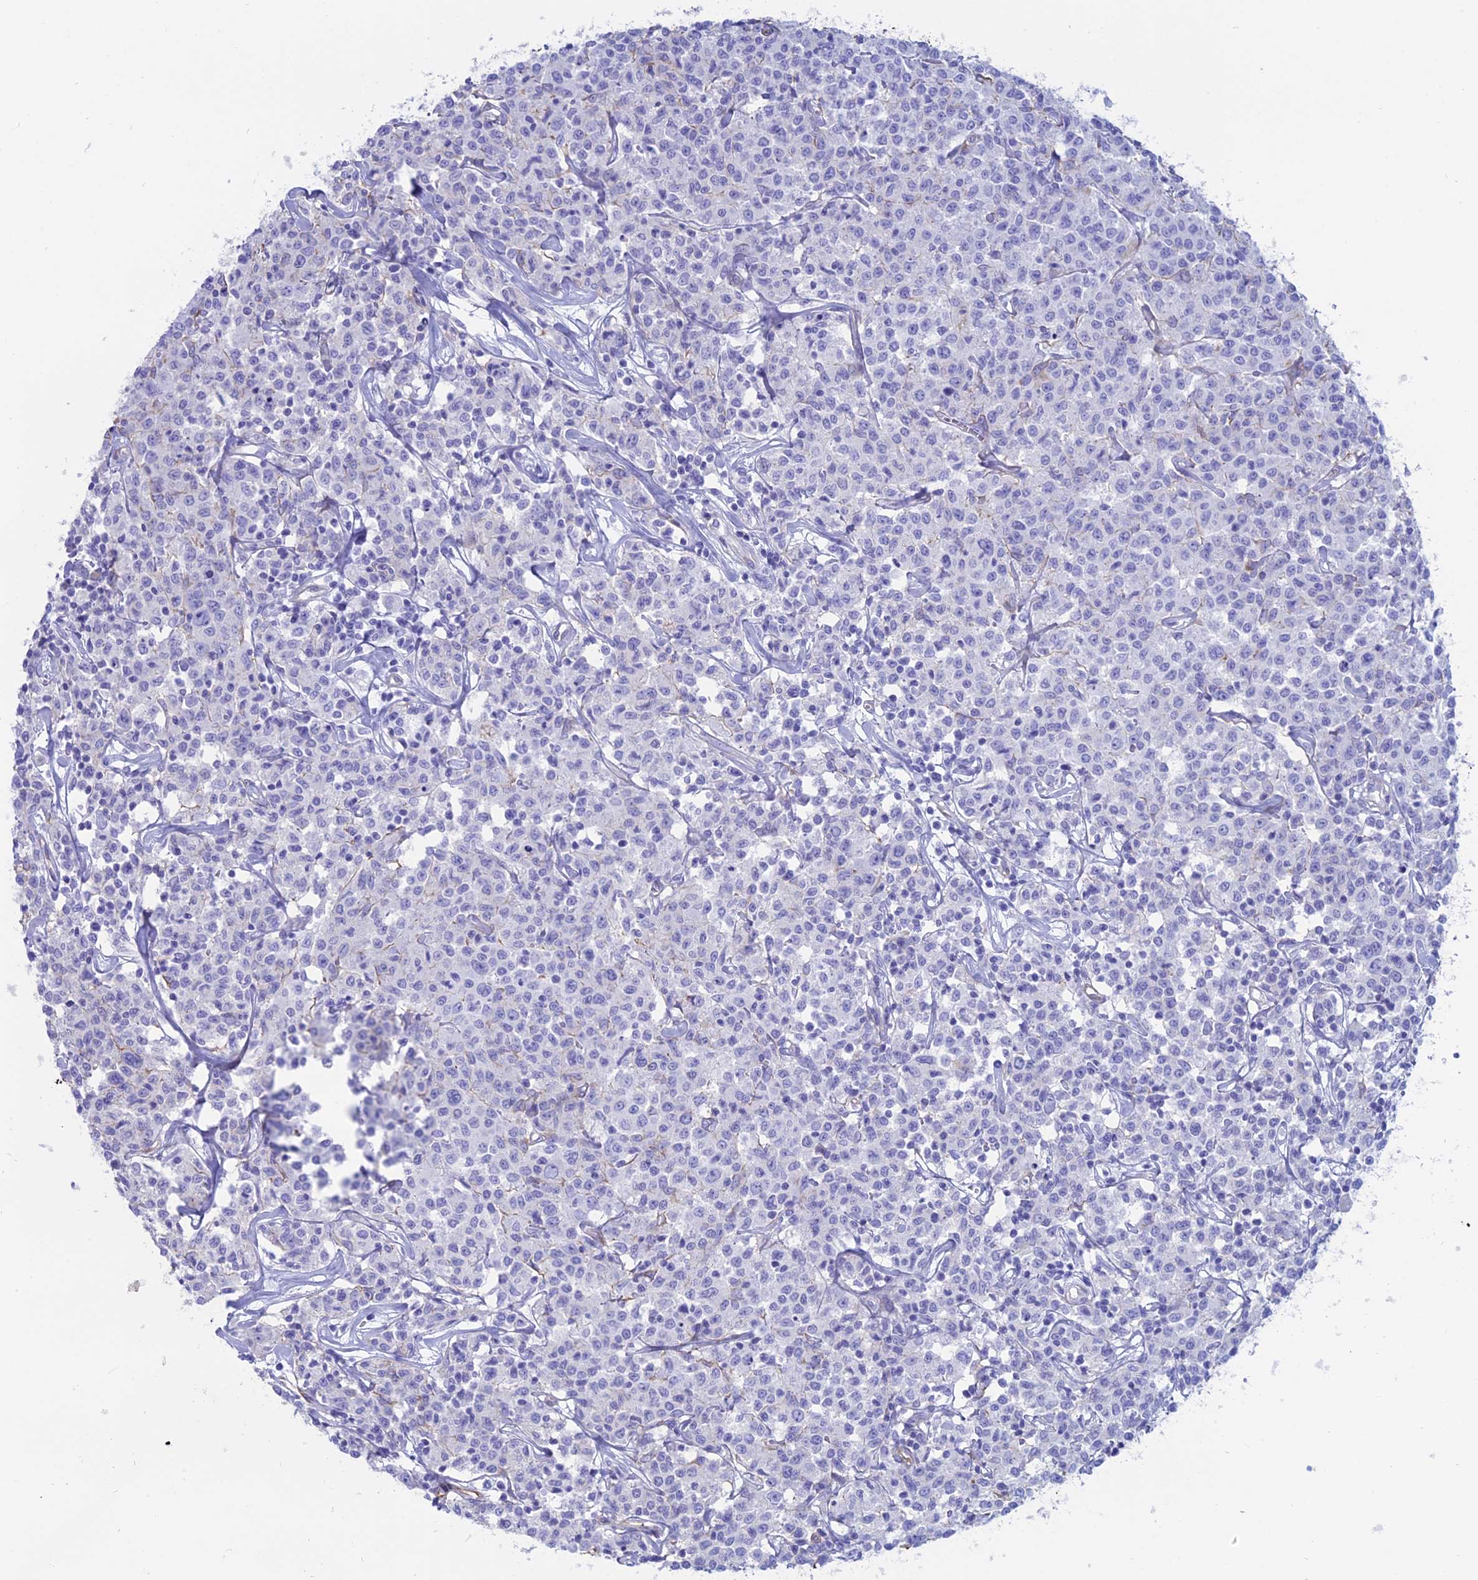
{"staining": {"intensity": "negative", "quantity": "none", "location": "none"}, "tissue": "lymphoma", "cell_type": "Tumor cells", "image_type": "cancer", "snomed": [{"axis": "morphology", "description": "Malignant lymphoma, non-Hodgkin's type, Low grade"}, {"axis": "topography", "description": "Small intestine"}], "caption": "There is no significant staining in tumor cells of low-grade malignant lymphoma, non-Hodgkin's type. The staining was performed using DAB (3,3'-diaminobenzidine) to visualize the protein expression in brown, while the nuclei were stained in blue with hematoxylin (Magnification: 20x).", "gene": "OR2AE1", "patient": {"sex": "female", "age": 59}}